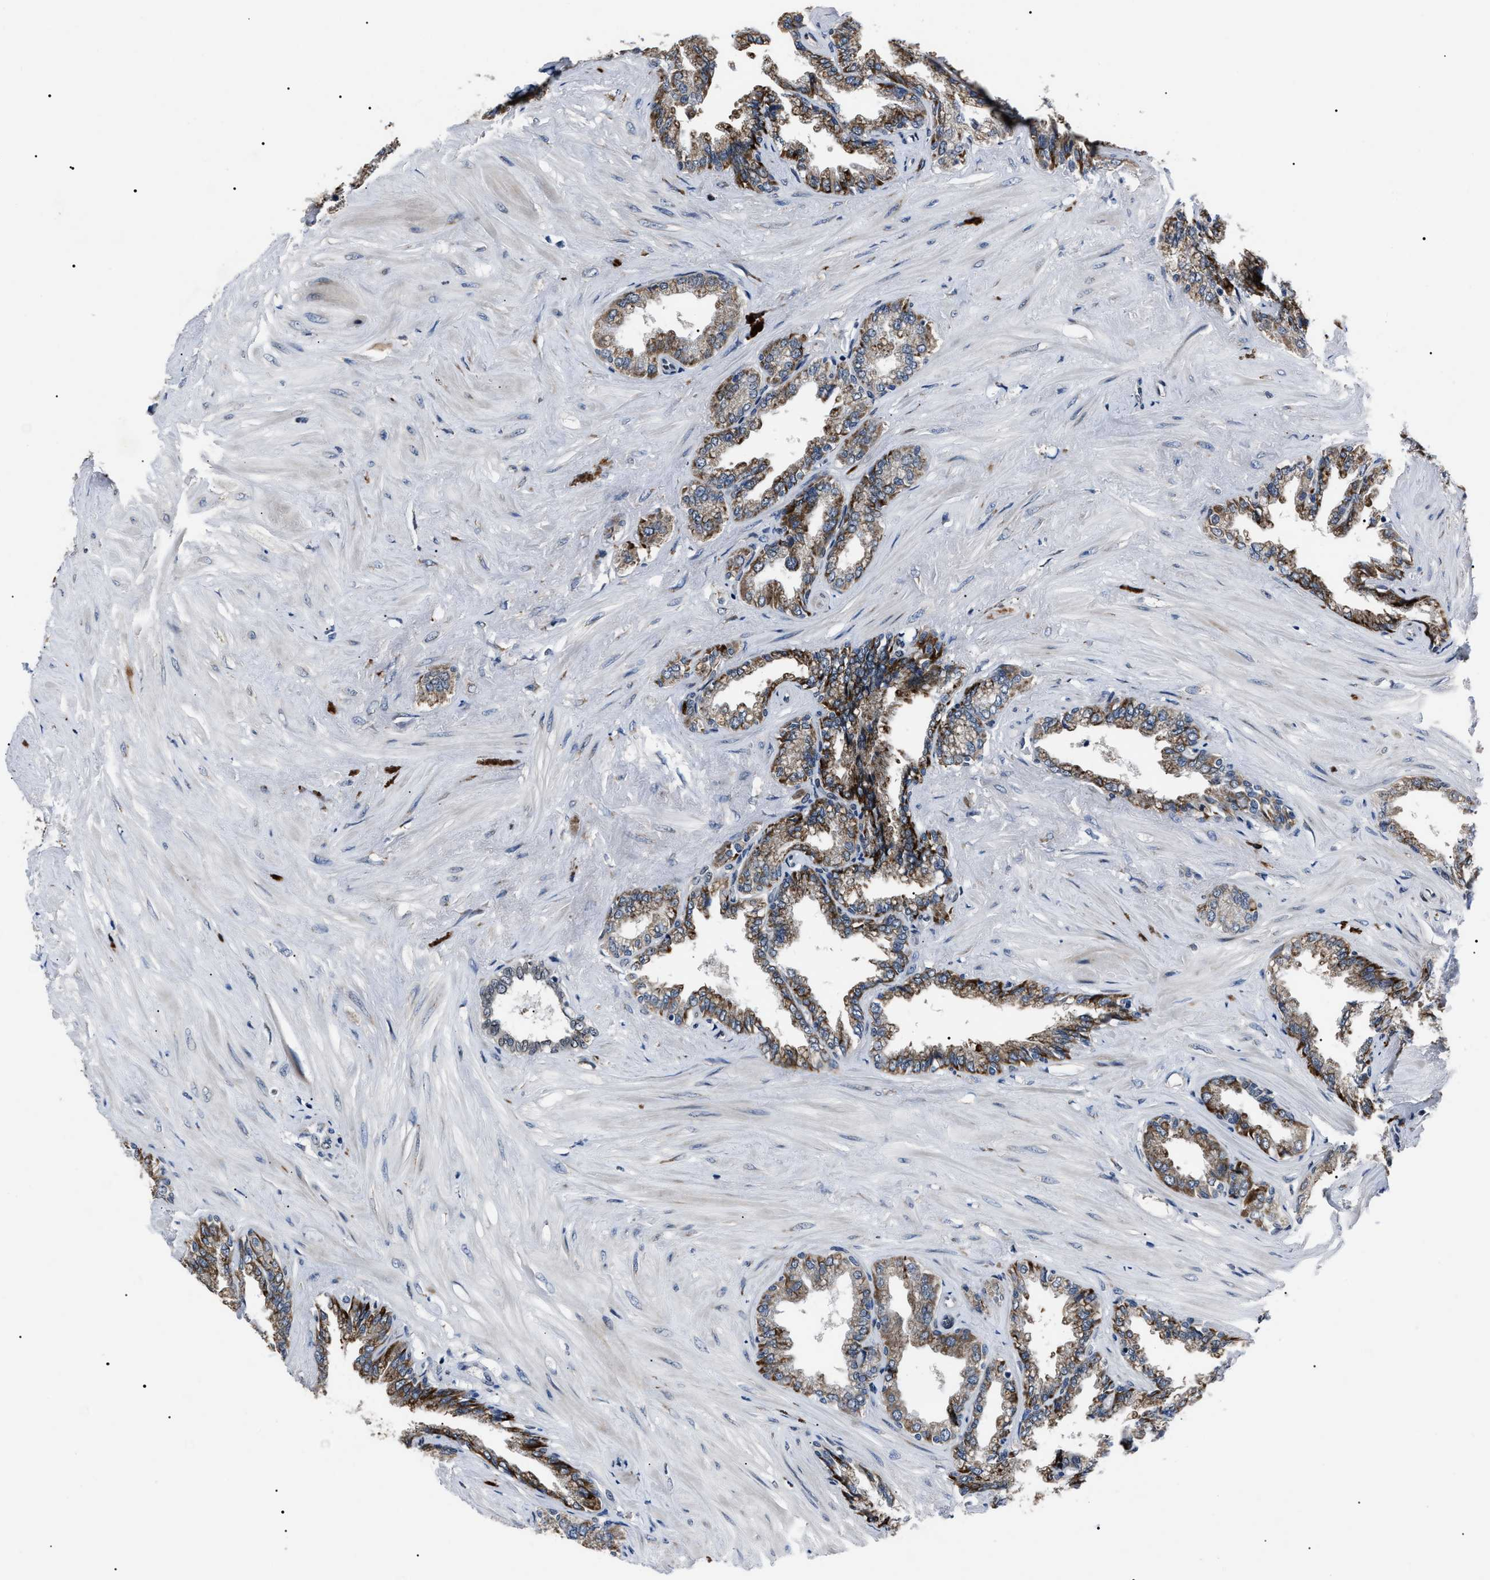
{"staining": {"intensity": "moderate", "quantity": ">75%", "location": "cytoplasmic/membranous"}, "tissue": "seminal vesicle", "cell_type": "Glandular cells", "image_type": "normal", "snomed": [{"axis": "morphology", "description": "Normal tissue, NOS"}, {"axis": "topography", "description": "Seminal veicle"}], "caption": "This image displays immunohistochemistry staining of benign seminal vesicle, with medium moderate cytoplasmic/membranous staining in about >75% of glandular cells.", "gene": "LRRC14", "patient": {"sex": "male", "age": 46}}